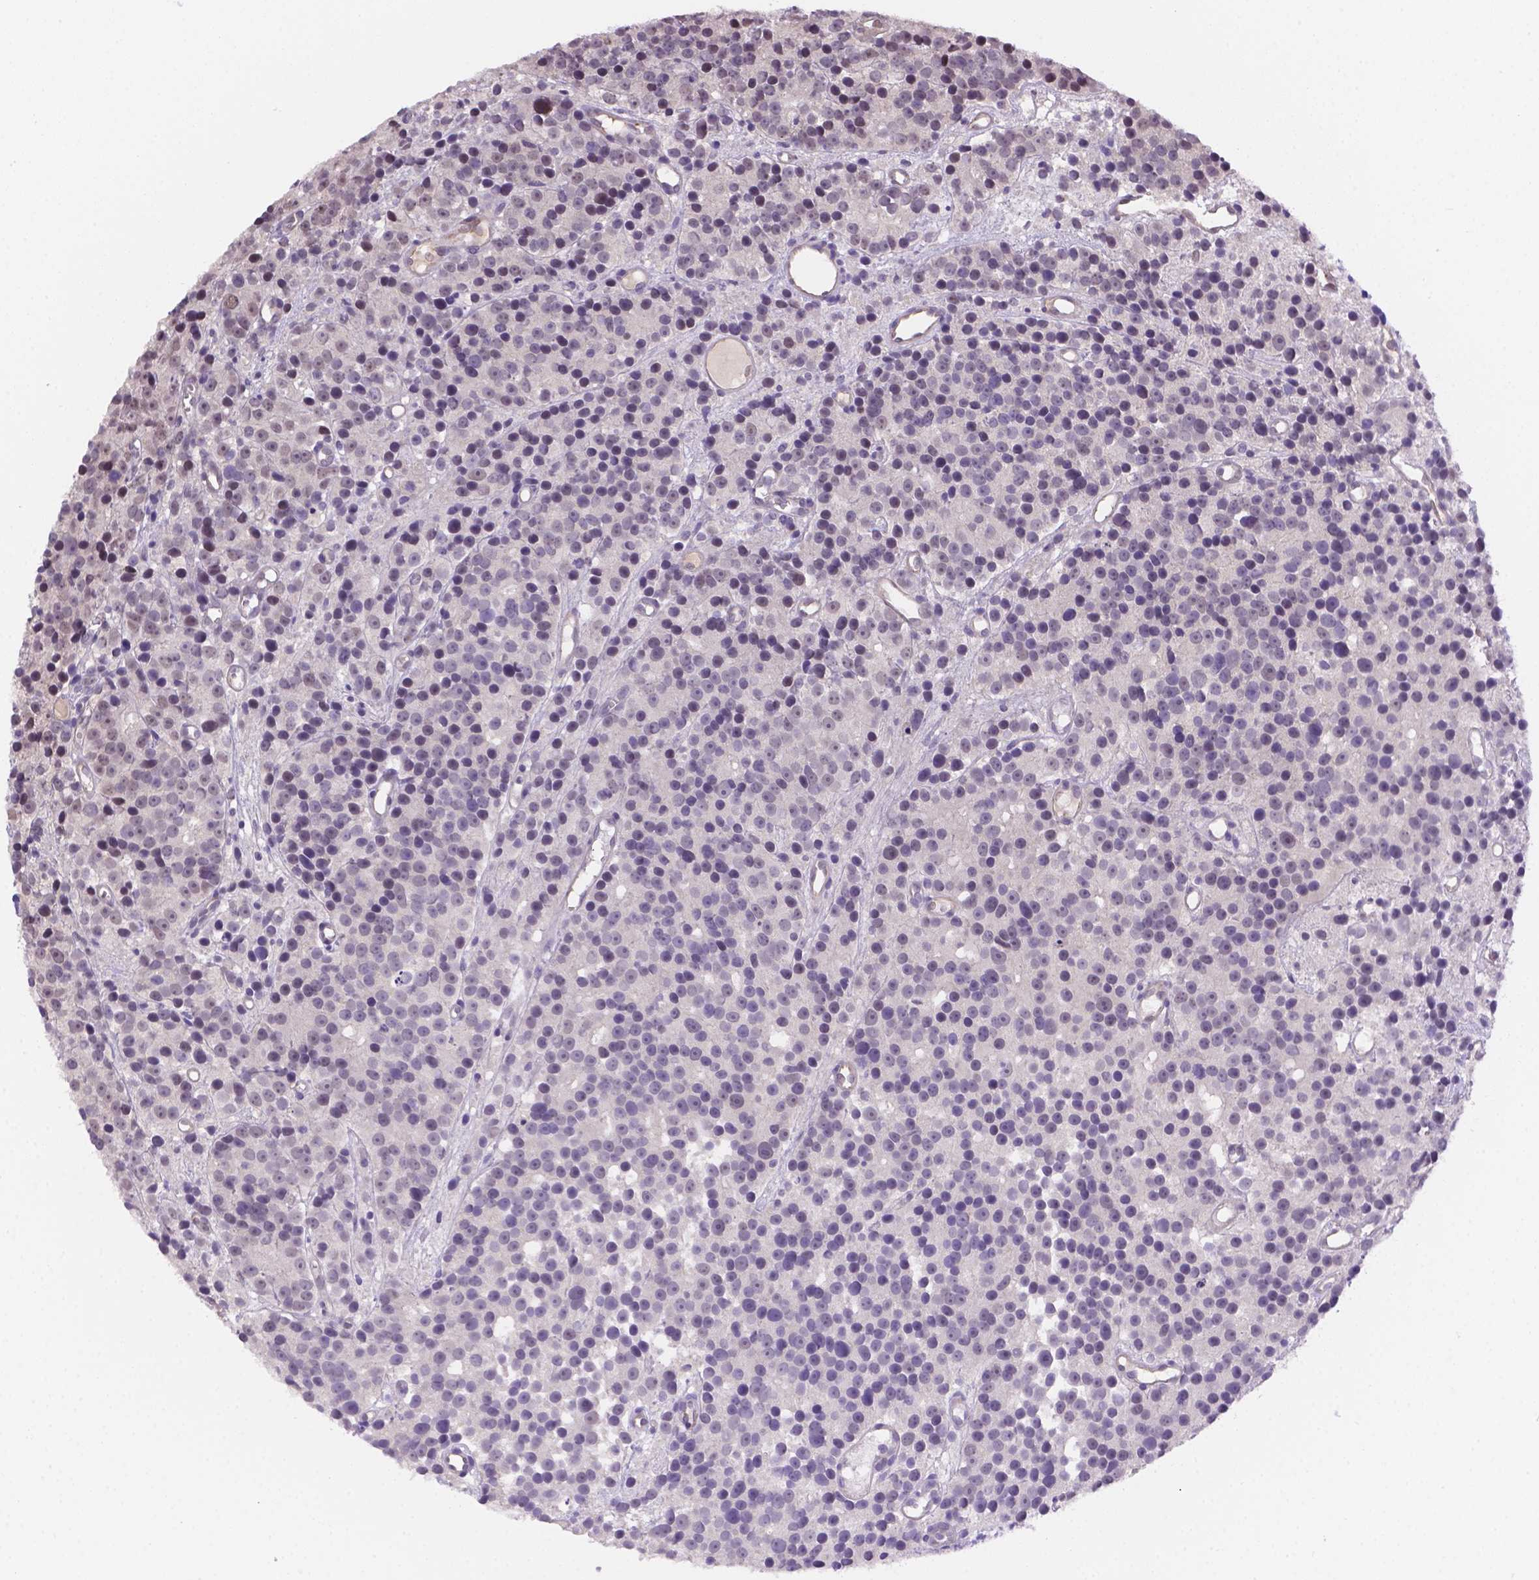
{"staining": {"intensity": "negative", "quantity": "none", "location": "none"}, "tissue": "prostate cancer", "cell_type": "Tumor cells", "image_type": "cancer", "snomed": [{"axis": "morphology", "description": "Adenocarcinoma, High grade"}, {"axis": "topography", "description": "Prostate"}], "caption": "Immunohistochemistry photomicrograph of neoplastic tissue: human prostate cancer stained with DAB exhibits no significant protein staining in tumor cells.", "gene": "NXPE2", "patient": {"sex": "male", "age": 77}}